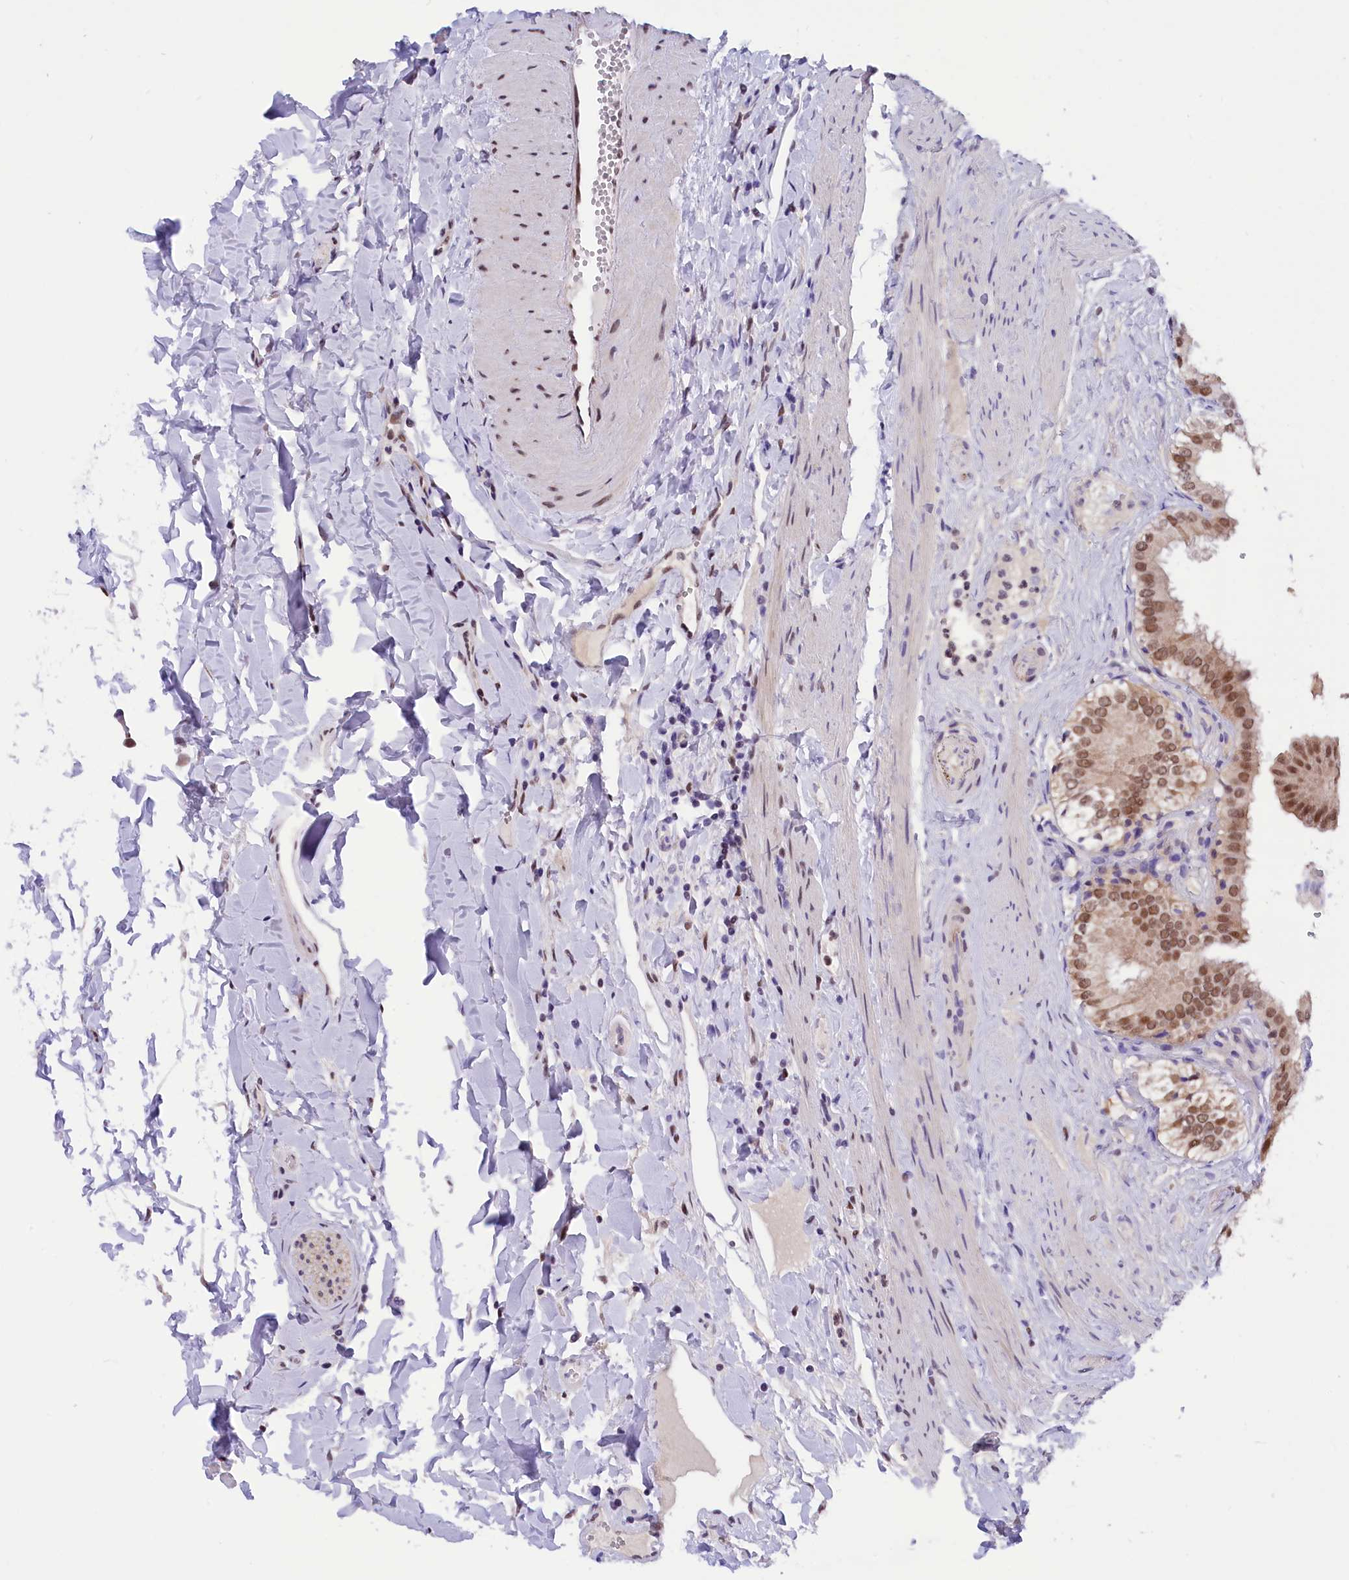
{"staining": {"intensity": "moderate", "quantity": ">75%", "location": "nuclear"}, "tissue": "gallbladder", "cell_type": "Glandular cells", "image_type": "normal", "snomed": [{"axis": "morphology", "description": "Normal tissue, NOS"}, {"axis": "topography", "description": "Gallbladder"}], "caption": "Immunohistochemical staining of normal human gallbladder displays moderate nuclear protein staining in about >75% of glandular cells. The staining was performed using DAB (3,3'-diaminobenzidine), with brown indicating positive protein expression. Nuclei are stained blue with hematoxylin.", "gene": "CDYL2", "patient": {"sex": "female", "age": 61}}